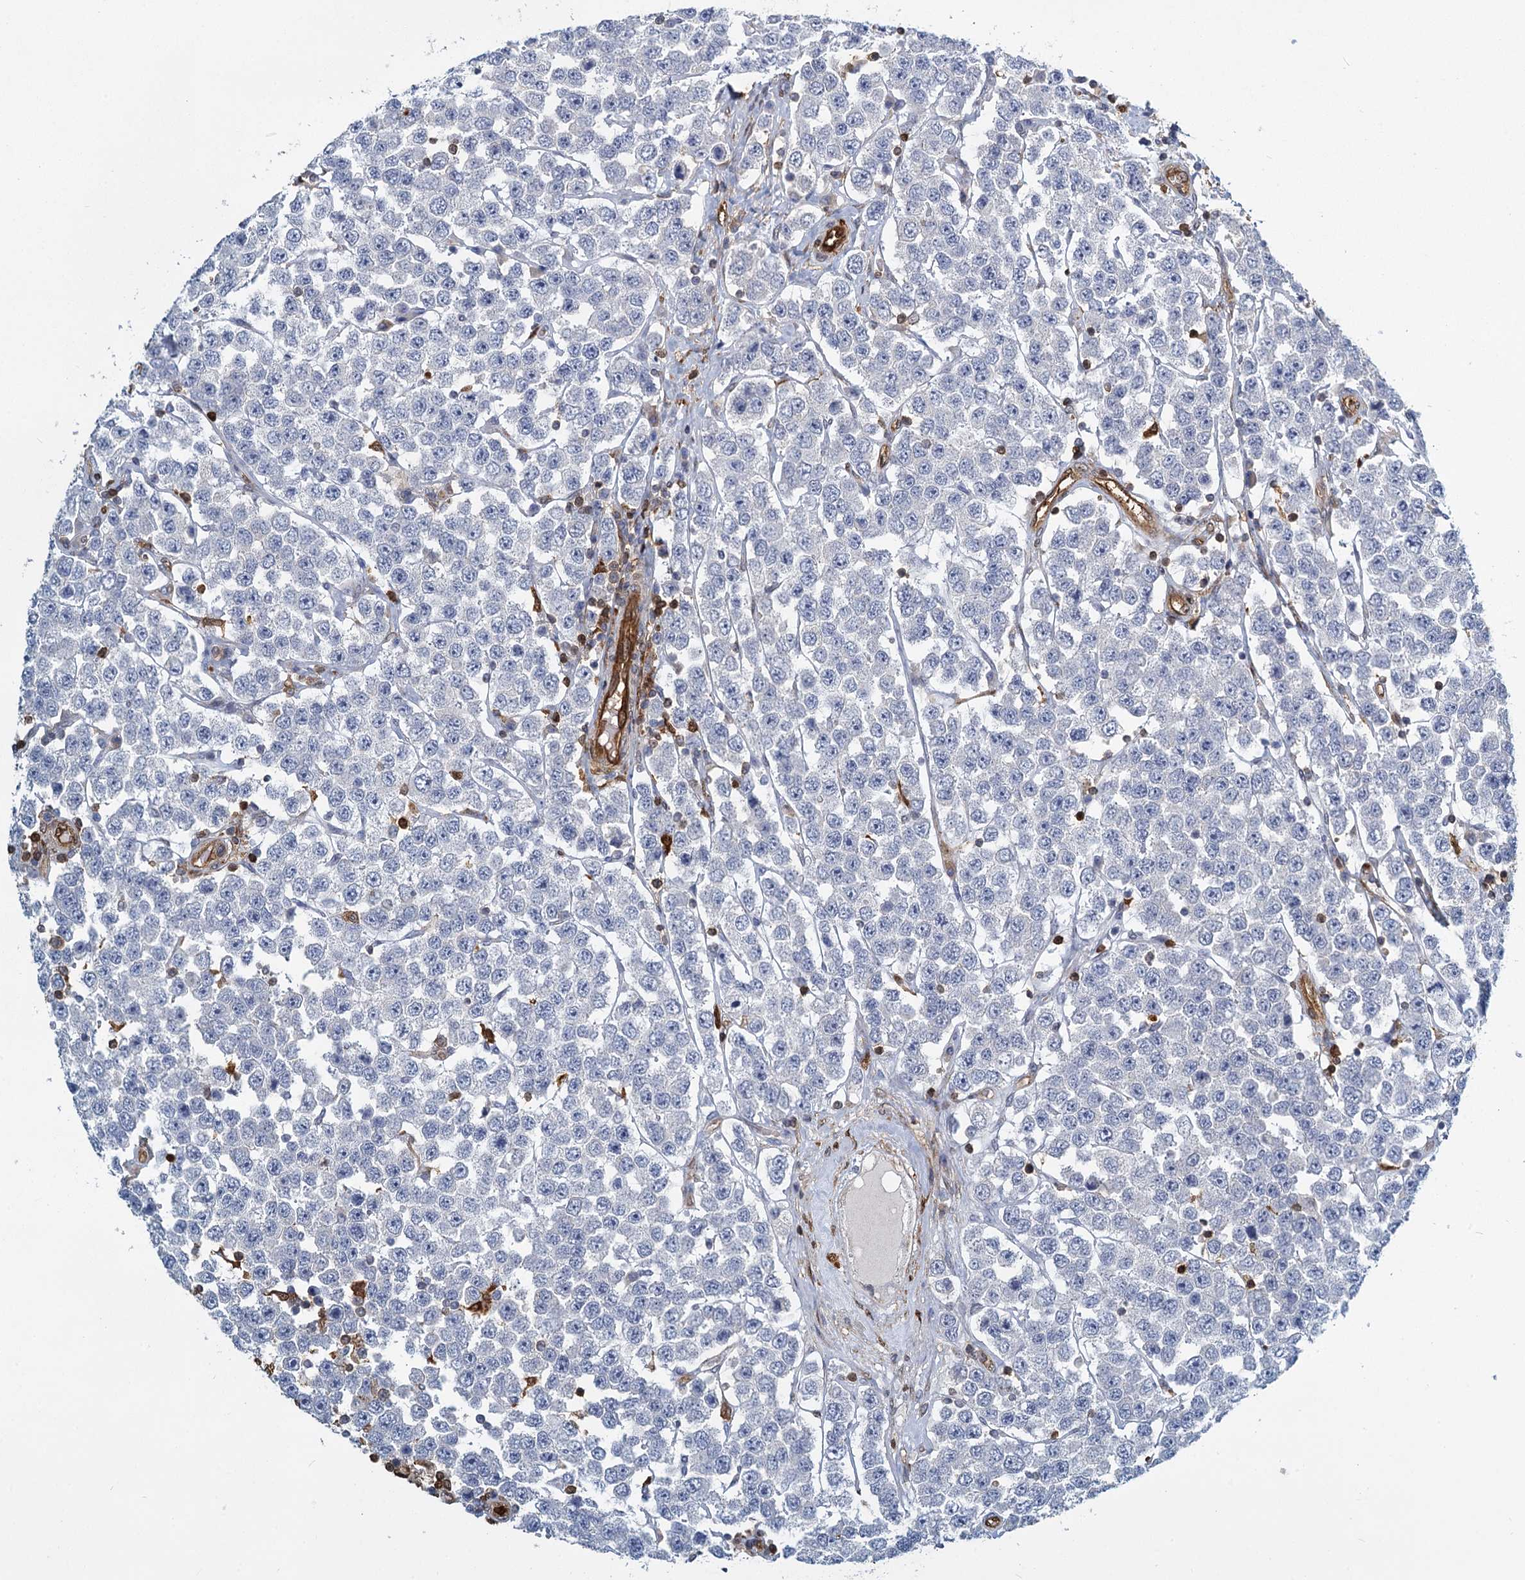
{"staining": {"intensity": "negative", "quantity": "none", "location": "none"}, "tissue": "testis cancer", "cell_type": "Tumor cells", "image_type": "cancer", "snomed": [{"axis": "morphology", "description": "Seminoma, NOS"}, {"axis": "topography", "description": "Testis"}], "caption": "Image shows no protein expression in tumor cells of testis cancer (seminoma) tissue.", "gene": "S100A6", "patient": {"sex": "male", "age": 28}}